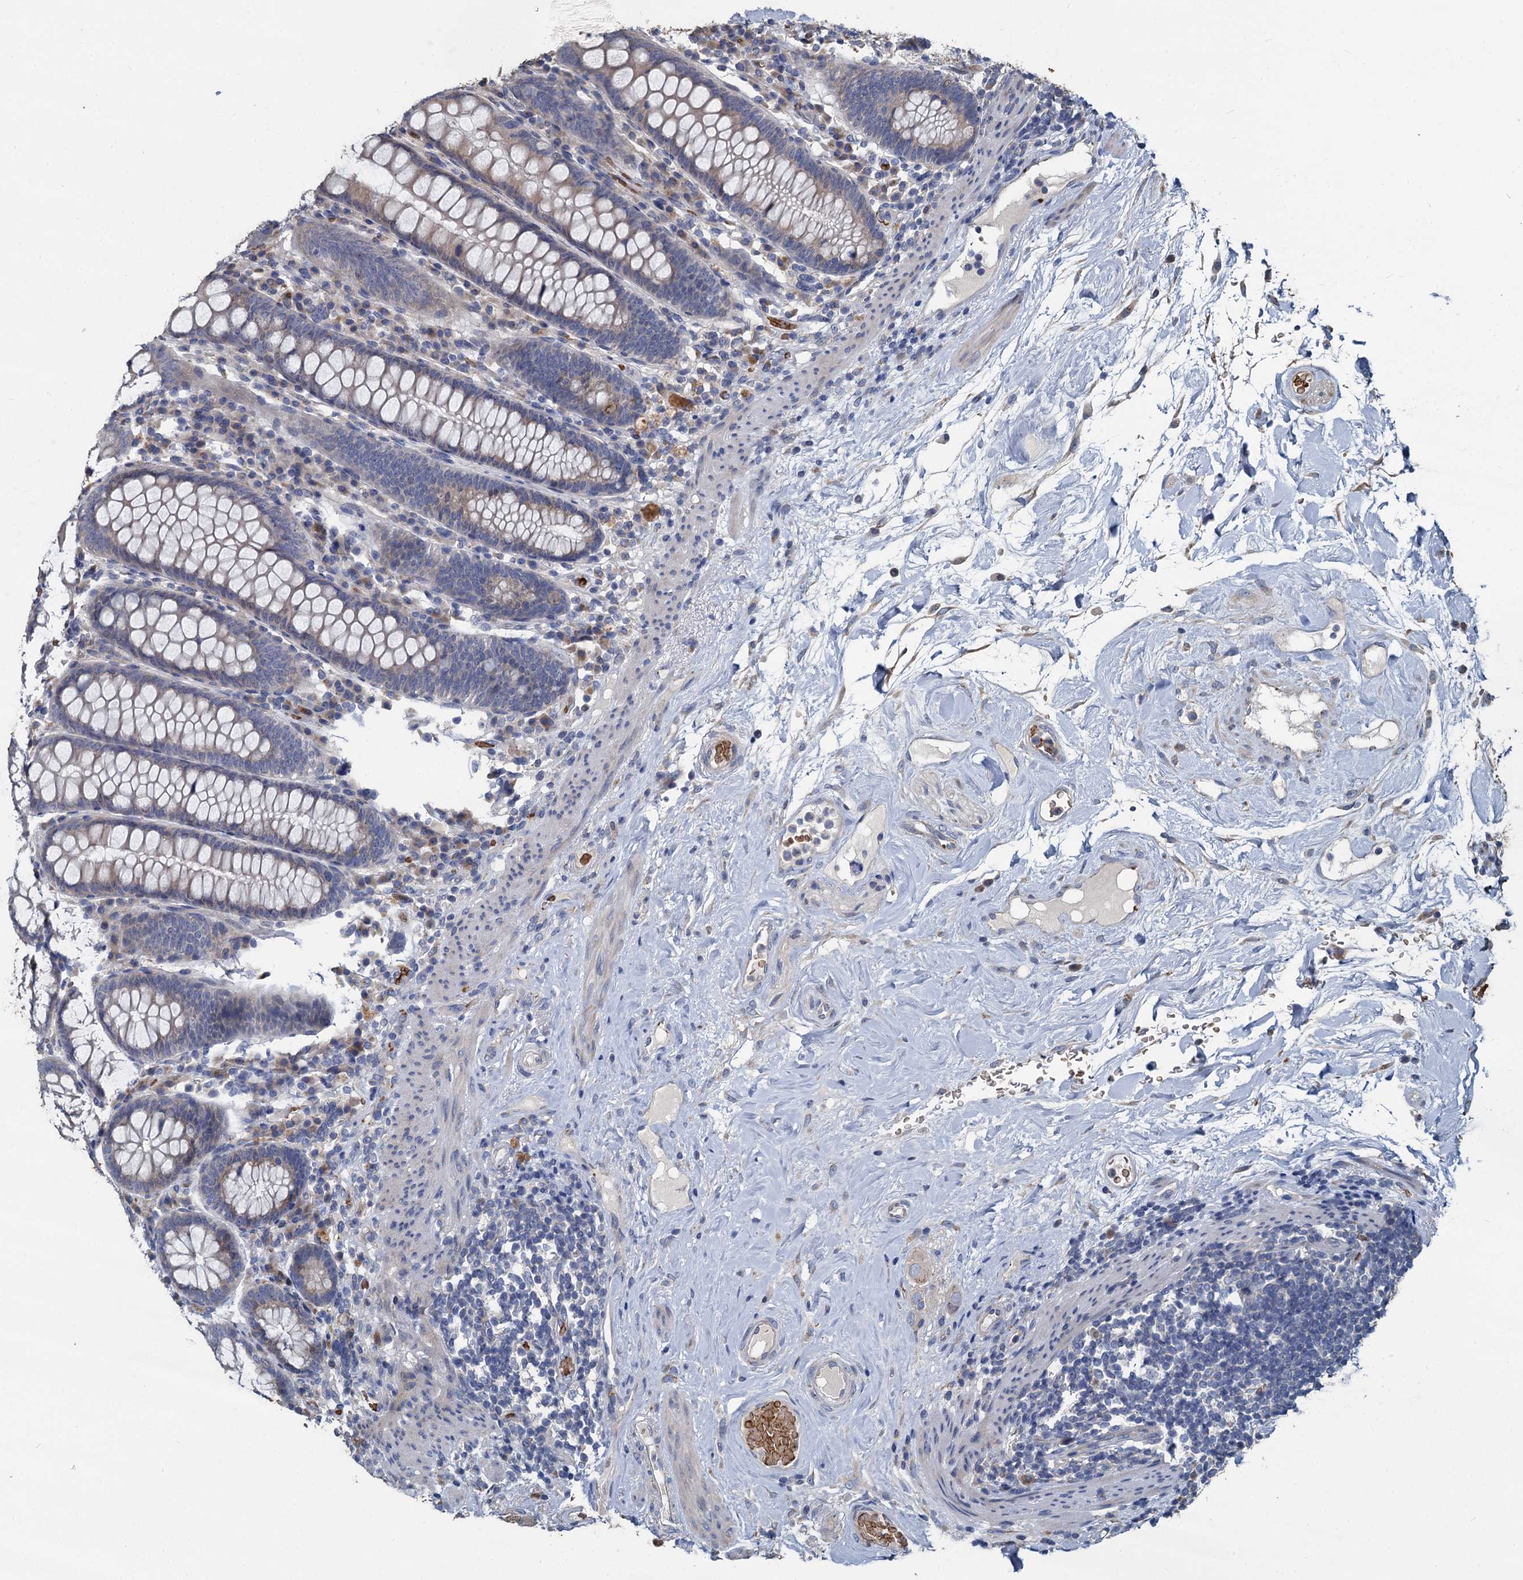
{"staining": {"intensity": "negative", "quantity": "none", "location": "none"}, "tissue": "colon", "cell_type": "Endothelial cells", "image_type": "normal", "snomed": [{"axis": "morphology", "description": "Normal tissue, NOS"}, {"axis": "topography", "description": "Colon"}], "caption": "Immunohistochemistry (IHC) image of benign colon: colon stained with DAB shows no significant protein staining in endothelial cells. (DAB (3,3'-diaminobenzidine) IHC with hematoxylin counter stain).", "gene": "TCTN2", "patient": {"sex": "female", "age": 79}}